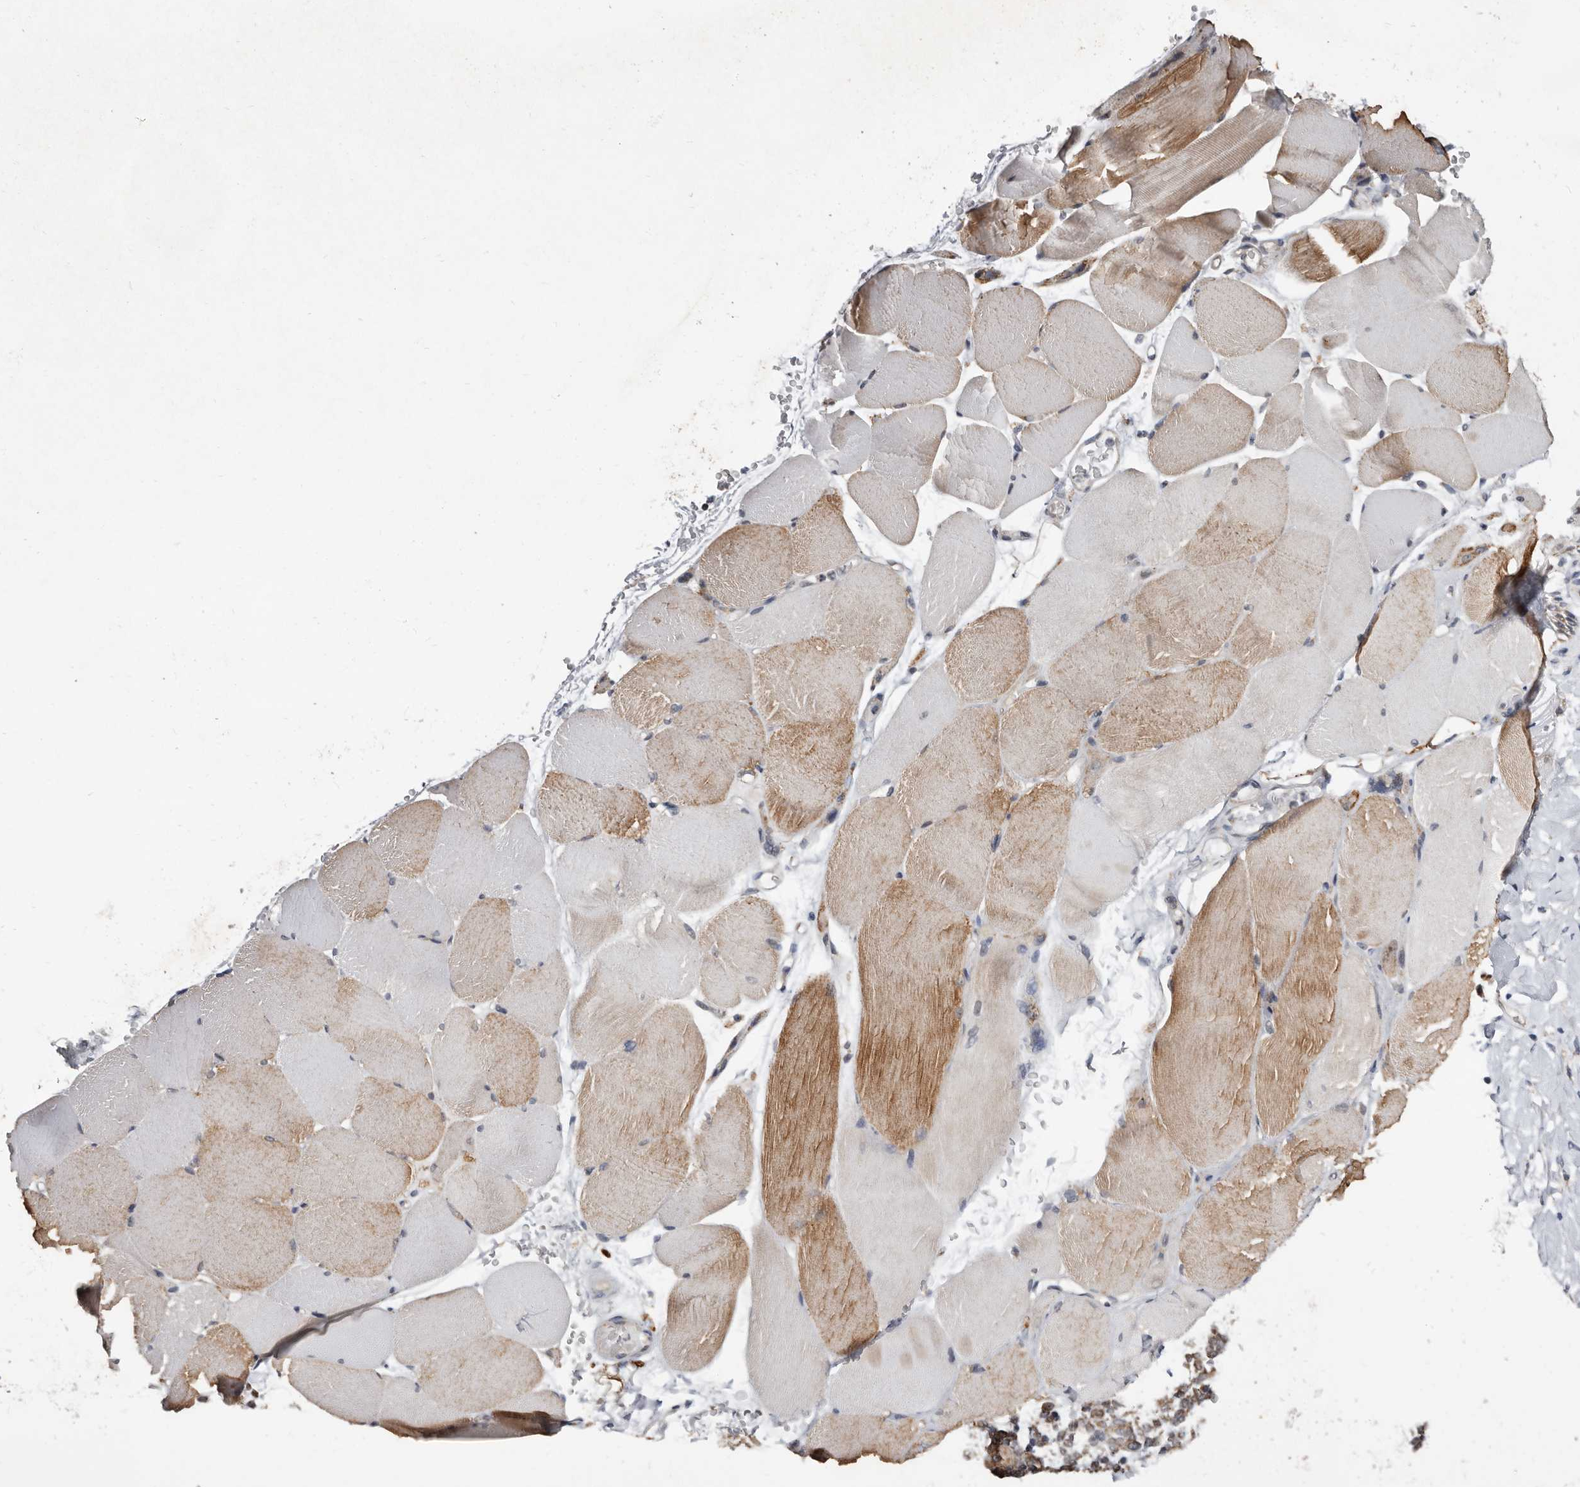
{"staining": {"intensity": "moderate", "quantity": "25%-75%", "location": "cytoplasmic/membranous"}, "tissue": "skeletal muscle", "cell_type": "Myocytes", "image_type": "normal", "snomed": [{"axis": "morphology", "description": "Normal tissue, NOS"}, {"axis": "topography", "description": "Skeletal muscle"}, {"axis": "topography", "description": "Parathyroid gland"}], "caption": "High-magnification brightfield microscopy of normal skeletal muscle stained with DAB (brown) and counterstained with hematoxylin (blue). myocytes exhibit moderate cytoplasmic/membranous expression is seen in about25%-75% of cells. The protein of interest is shown in brown color, while the nuclei are stained blue.", "gene": "MRPL18", "patient": {"sex": "female", "age": 37}}